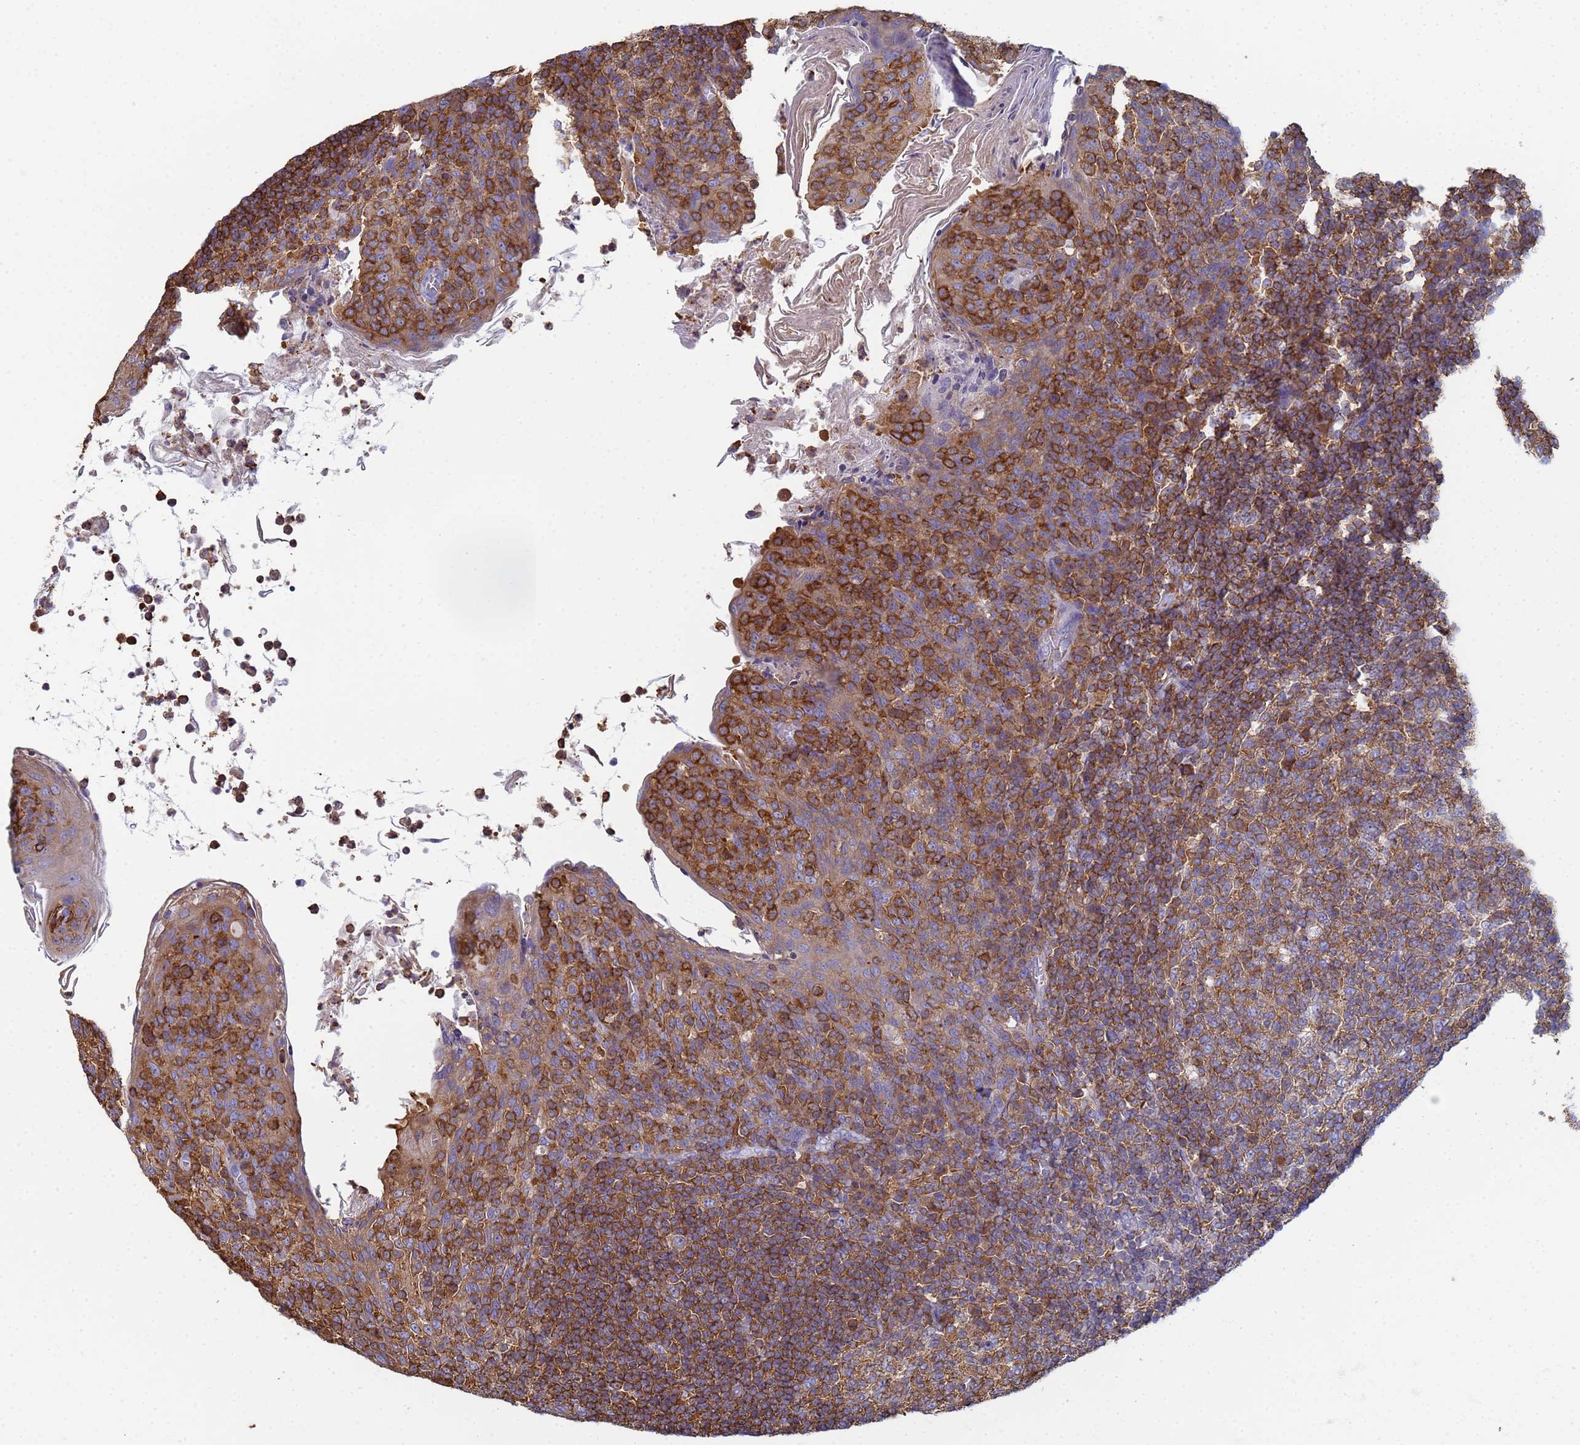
{"staining": {"intensity": "moderate", "quantity": ">75%", "location": "cytoplasmic/membranous"}, "tissue": "tonsil", "cell_type": "Germinal center cells", "image_type": "normal", "snomed": [{"axis": "morphology", "description": "Normal tissue, NOS"}, {"axis": "topography", "description": "Tonsil"}], "caption": "Germinal center cells show moderate cytoplasmic/membranous expression in about >75% of cells in normal tonsil.", "gene": "ZNG1A", "patient": {"sex": "female", "age": 10}}